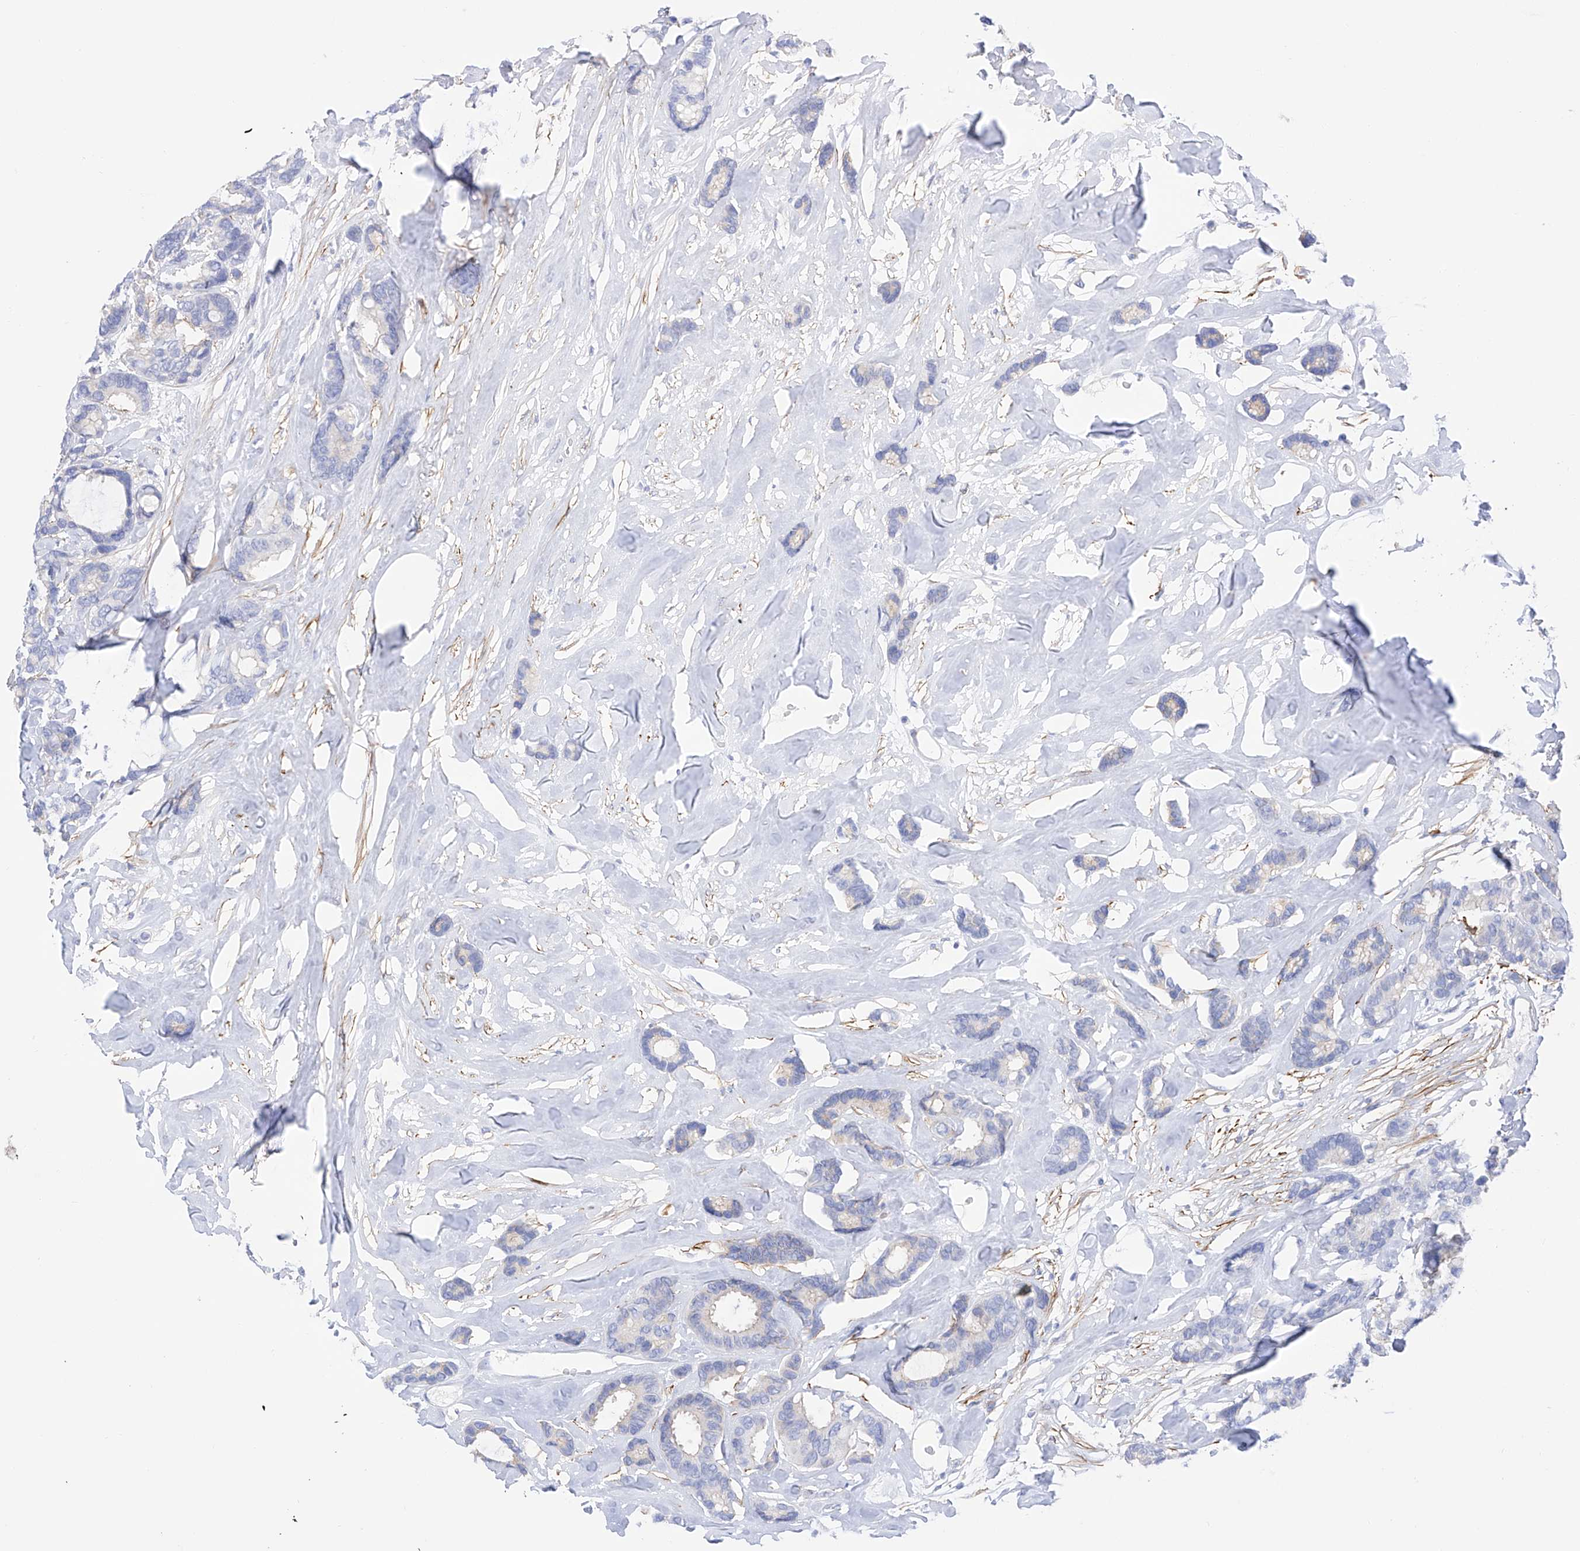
{"staining": {"intensity": "negative", "quantity": "none", "location": "none"}, "tissue": "breast cancer", "cell_type": "Tumor cells", "image_type": "cancer", "snomed": [{"axis": "morphology", "description": "Duct carcinoma"}, {"axis": "topography", "description": "Breast"}], "caption": "High power microscopy photomicrograph of an IHC micrograph of breast cancer, revealing no significant staining in tumor cells. (DAB IHC visualized using brightfield microscopy, high magnification).", "gene": "TRPC7", "patient": {"sex": "female", "age": 87}}